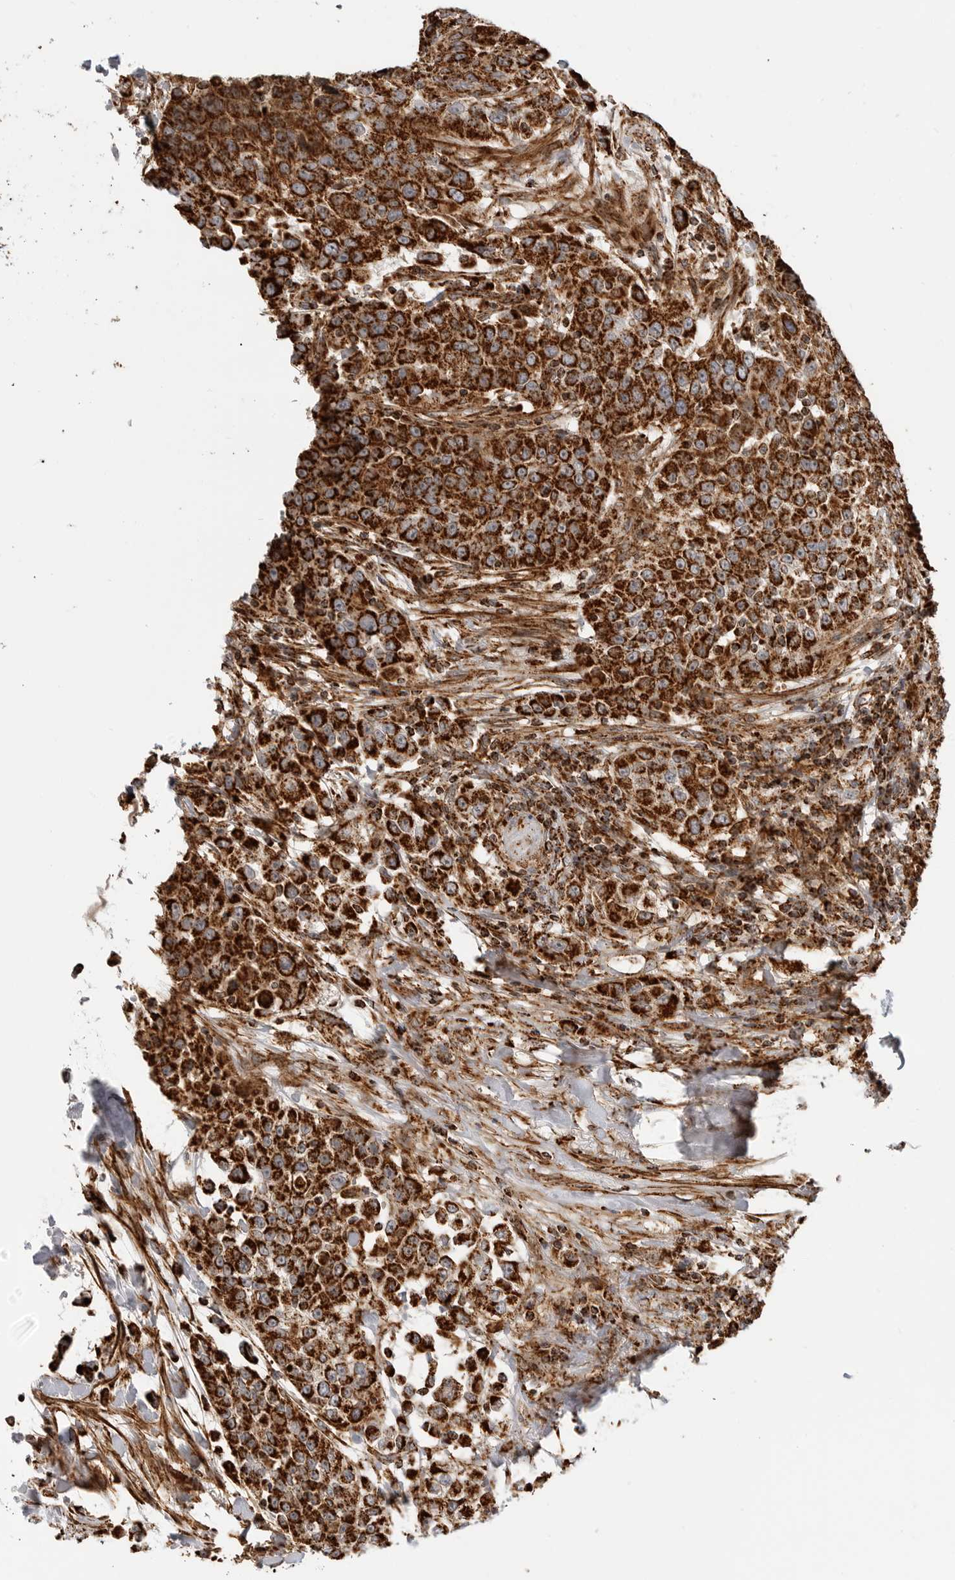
{"staining": {"intensity": "strong", "quantity": ">75%", "location": "cytoplasmic/membranous"}, "tissue": "urothelial cancer", "cell_type": "Tumor cells", "image_type": "cancer", "snomed": [{"axis": "morphology", "description": "Urothelial carcinoma, High grade"}, {"axis": "topography", "description": "Urinary bladder"}], "caption": "A histopathology image showing strong cytoplasmic/membranous staining in approximately >75% of tumor cells in urothelial cancer, as visualized by brown immunohistochemical staining.", "gene": "BMP2K", "patient": {"sex": "female", "age": 80}}